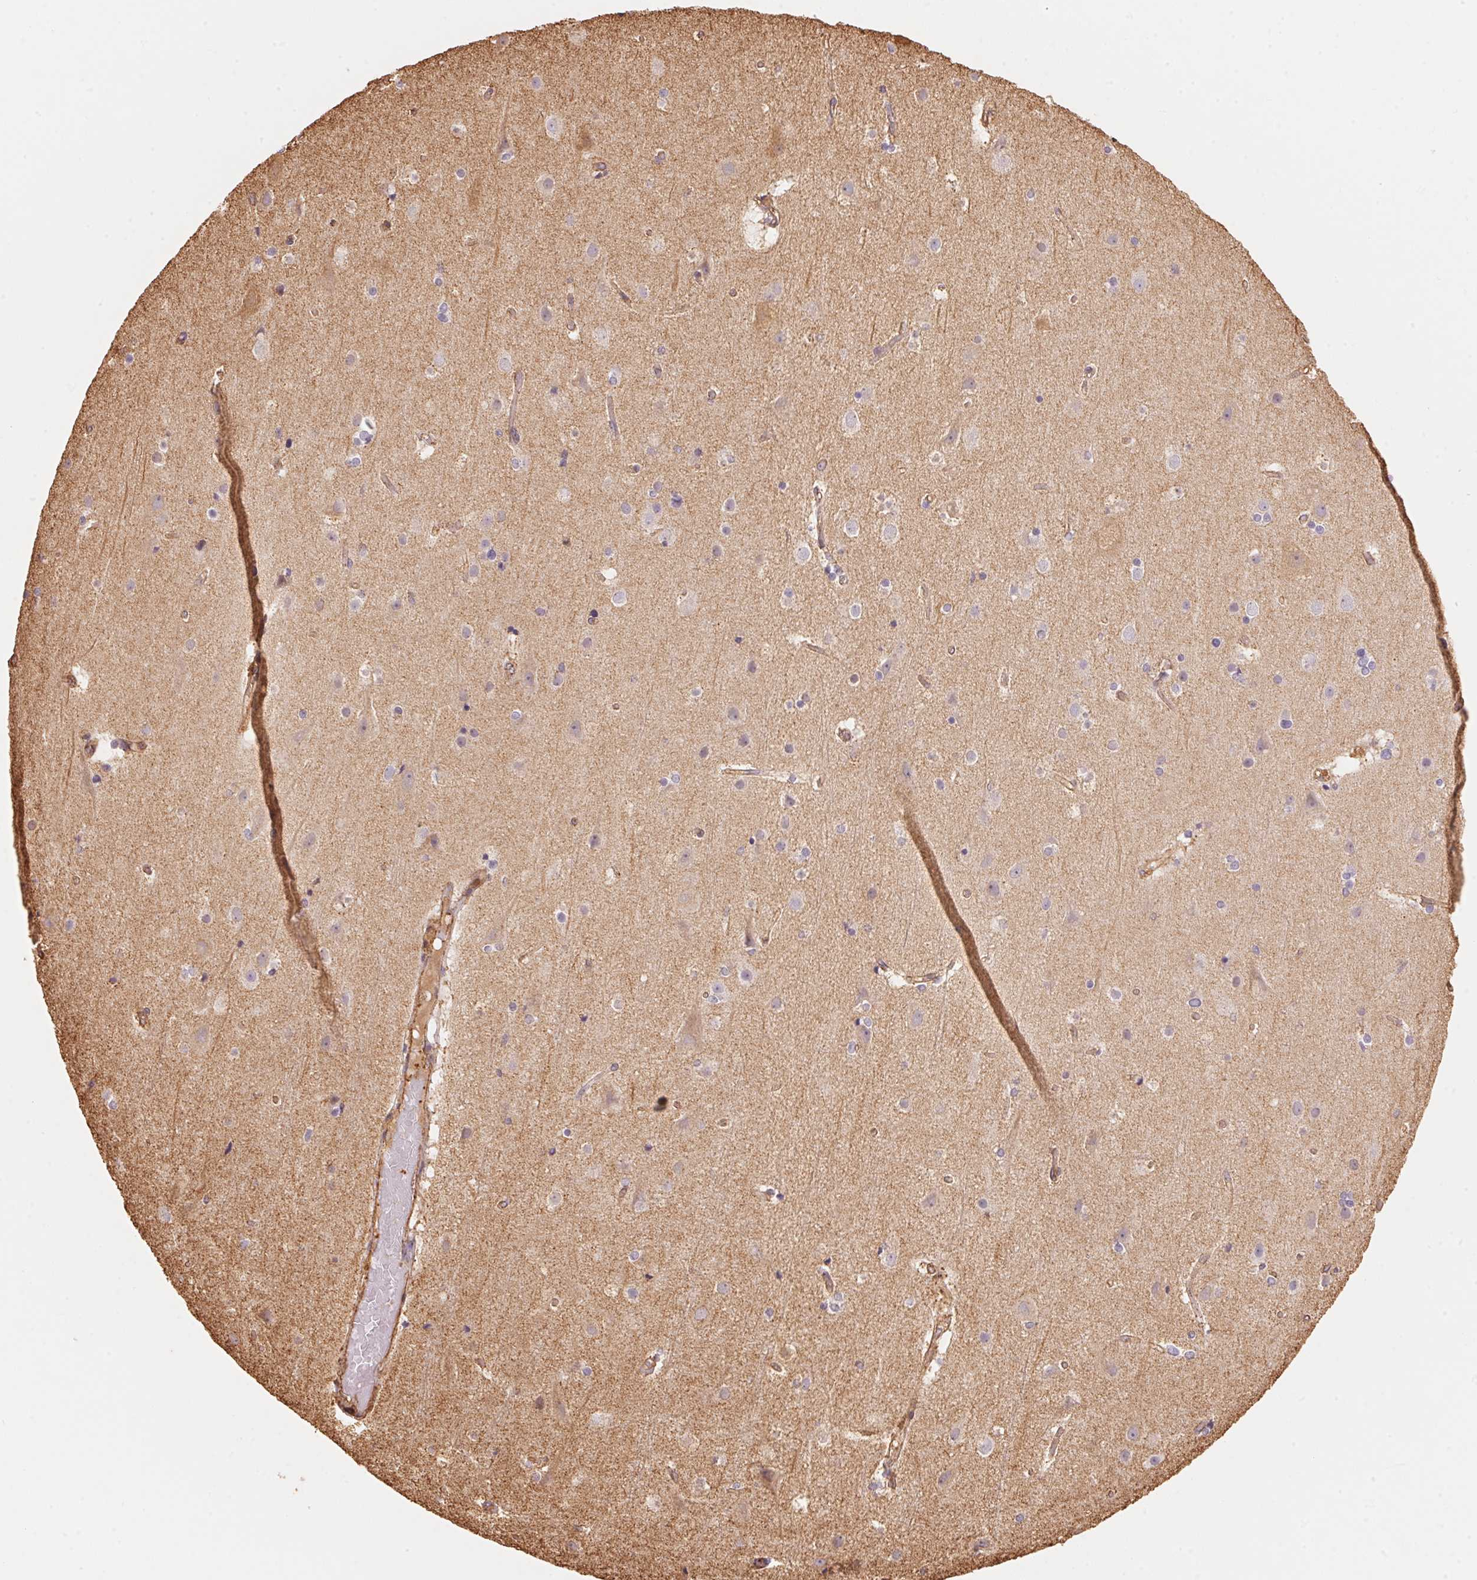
{"staining": {"intensity": "weak", "quantity": "25%-75%", "location": "cytoplasmic/membranous"}, "tissue": "cerebral cortex", "cell_type": "Endothelial cells", "image_type": "normal", "snomed": [{"axis": "morphology", "description": "Normal tissue, NOS"}, {"axis": "topography", "description": "Cerebral cortex"}], "caption": "Protein positivity by IHC exhibits weak cytoplasmic/membranous staining in approximately 25%-75% of endothelial cells in benign cerebral cortex.", "gene": "FRAS1", "patient": {"sex": "female", "age": 52}}